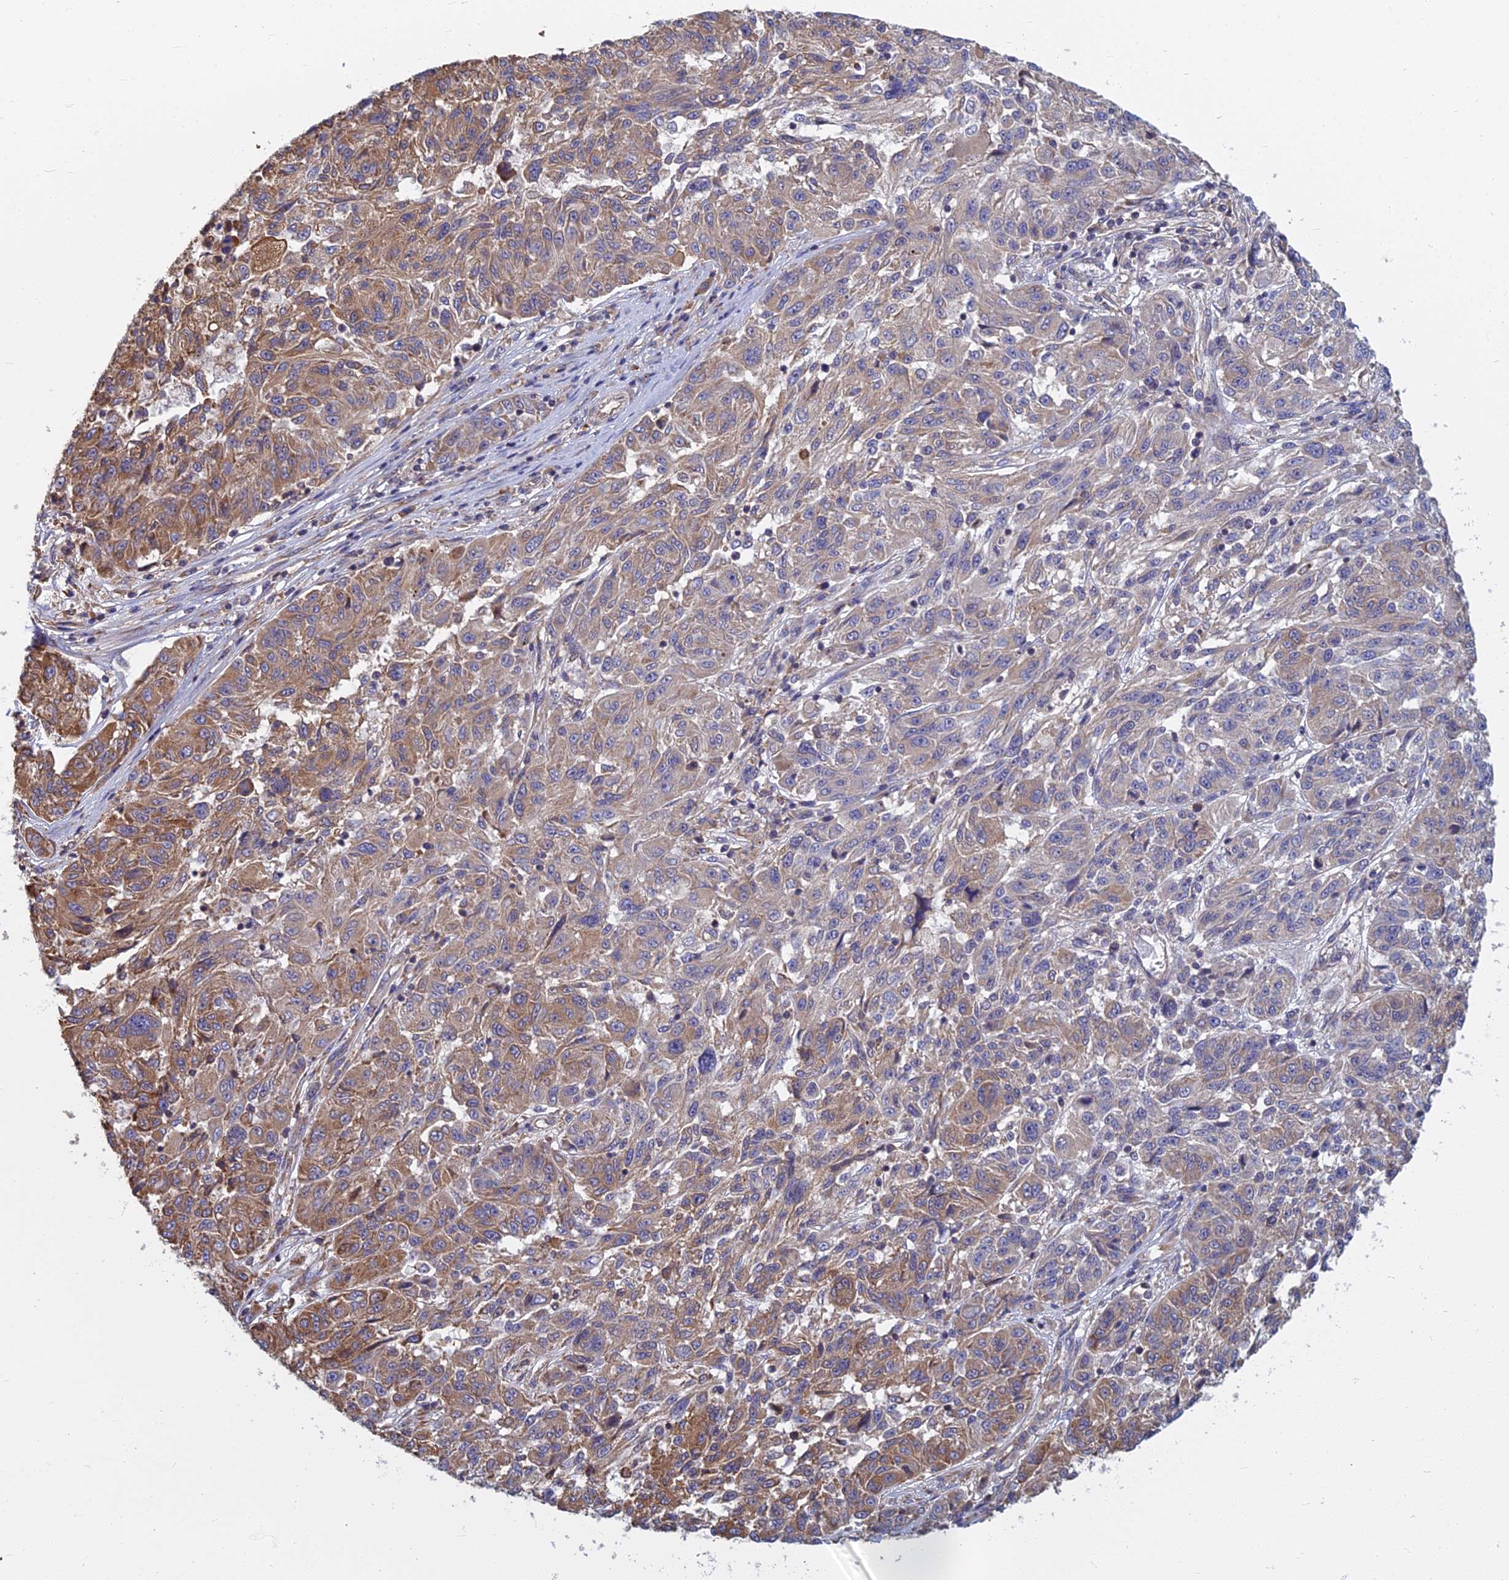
{"staining": {"intensity": "moderate", "quantity": "25%-75%", "location": "cytoplasmic/membranous"}, "tissue": "melanoma", "cell_type": "Tumor cells", "image_type": "cancer", "snomed": [{"axis": "morphology", "description": "Malignant melanoma, NOS"}, {"axis": "topography", "description": "Skin"}], "caption": "DAB immunohistochemical staining of human malignant melanoma displays moderate cytoplasmic/membranous protein staining in approximately 25%-75% of tumor cells.", "gene": "KIAA1143", "patient": {"sex": "male", "age": 53}}